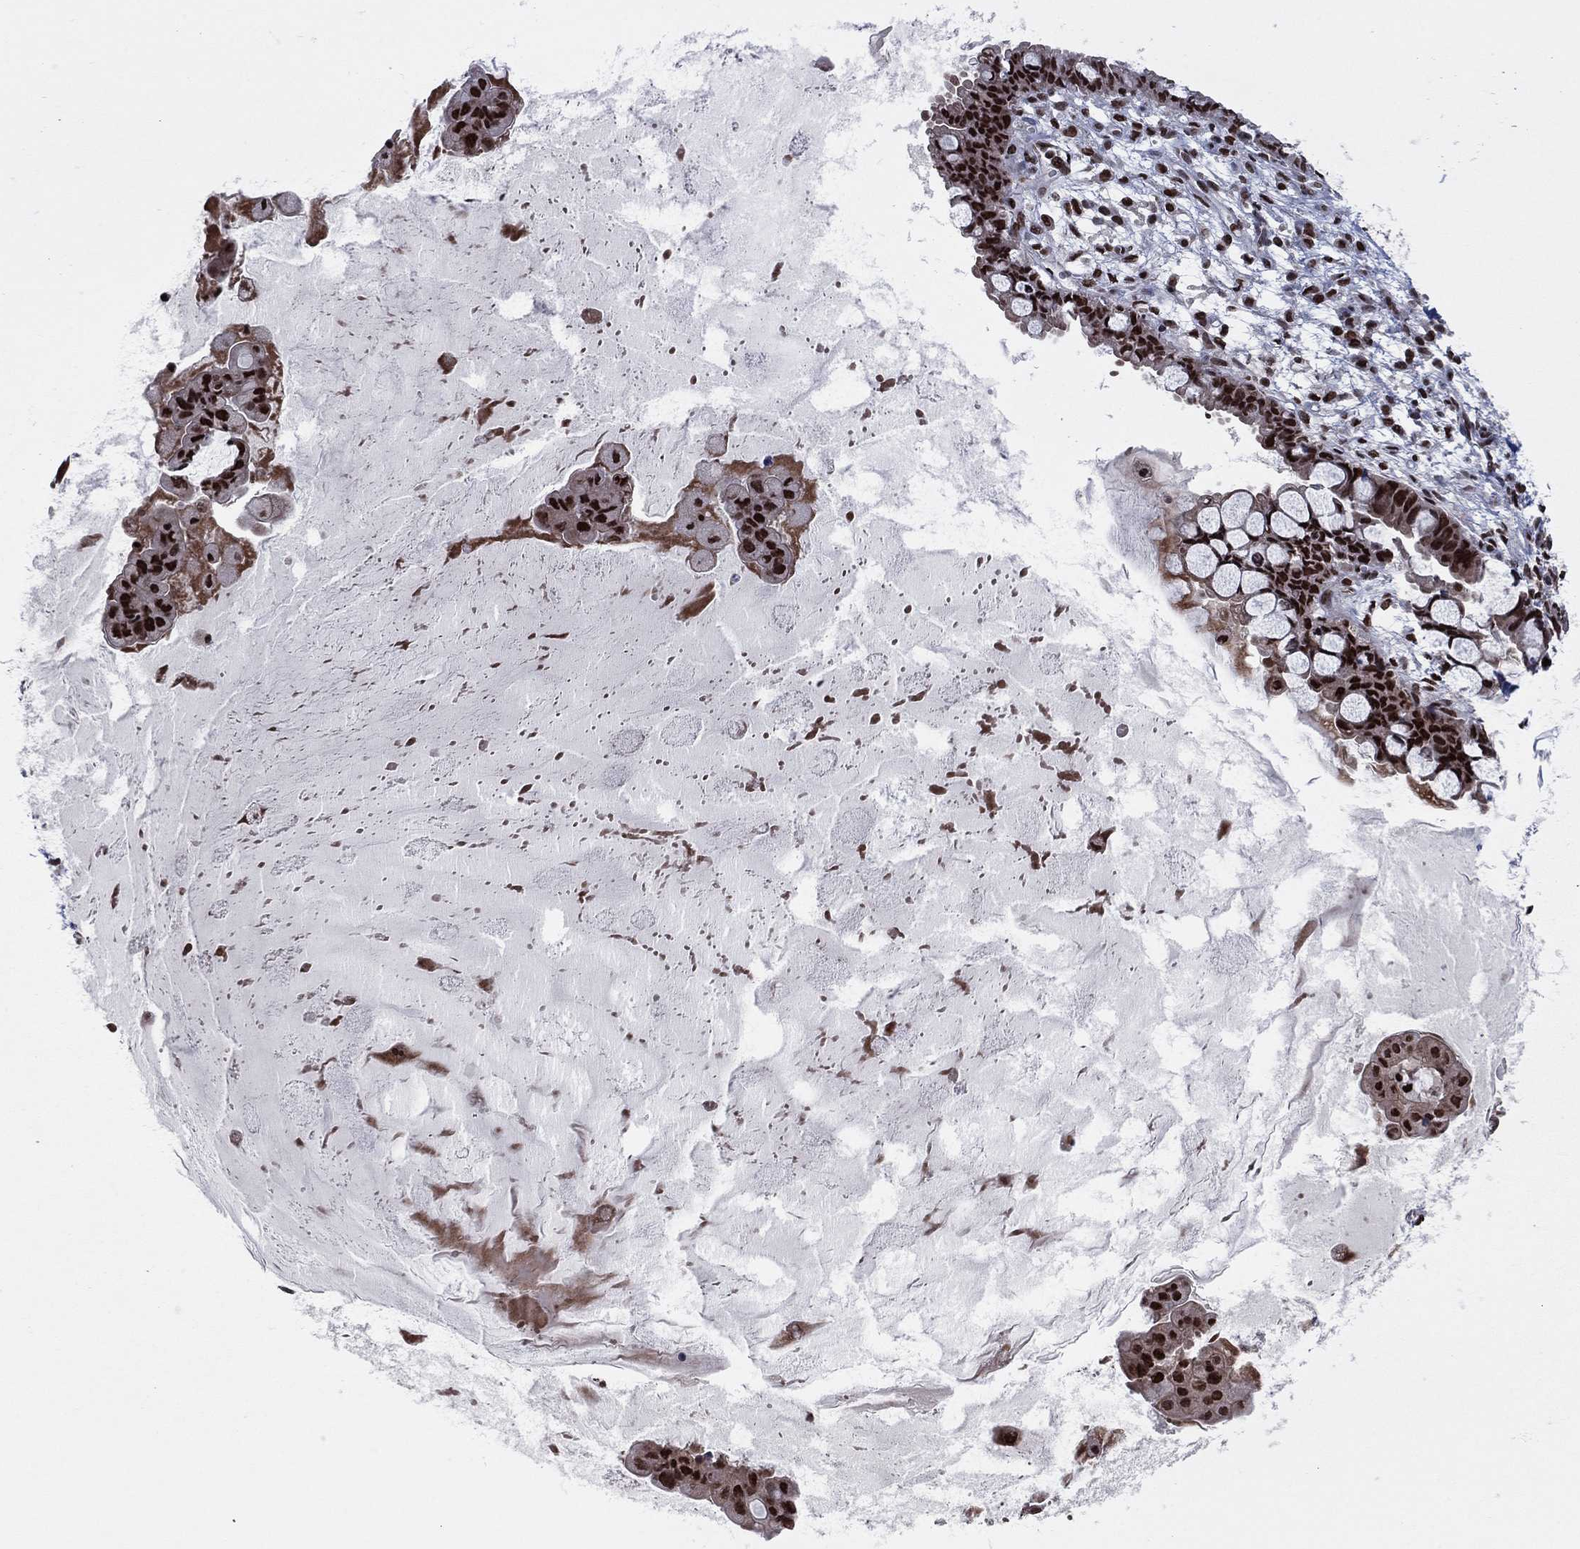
{"staining": {"intensity": "strong", "quantity": ">75%", "location": "nuclear"}, "tissue": "ovarian cancer", "cell_type": "Tumor cells", "image_type": "cancer", "snomed": [{"axis": "morphology", "description": "Cystadenocarcinoma, mucinous, NOS"}, {"axis": "topography", "description": "Ovary"}], "caption": "Ovarian mucinous cystadenocarcinoma stained for a protein reveals strong nuclear positivity in tumor cells.", "gene": "USP54", "patient": {"sex": "female", "age": 63}}